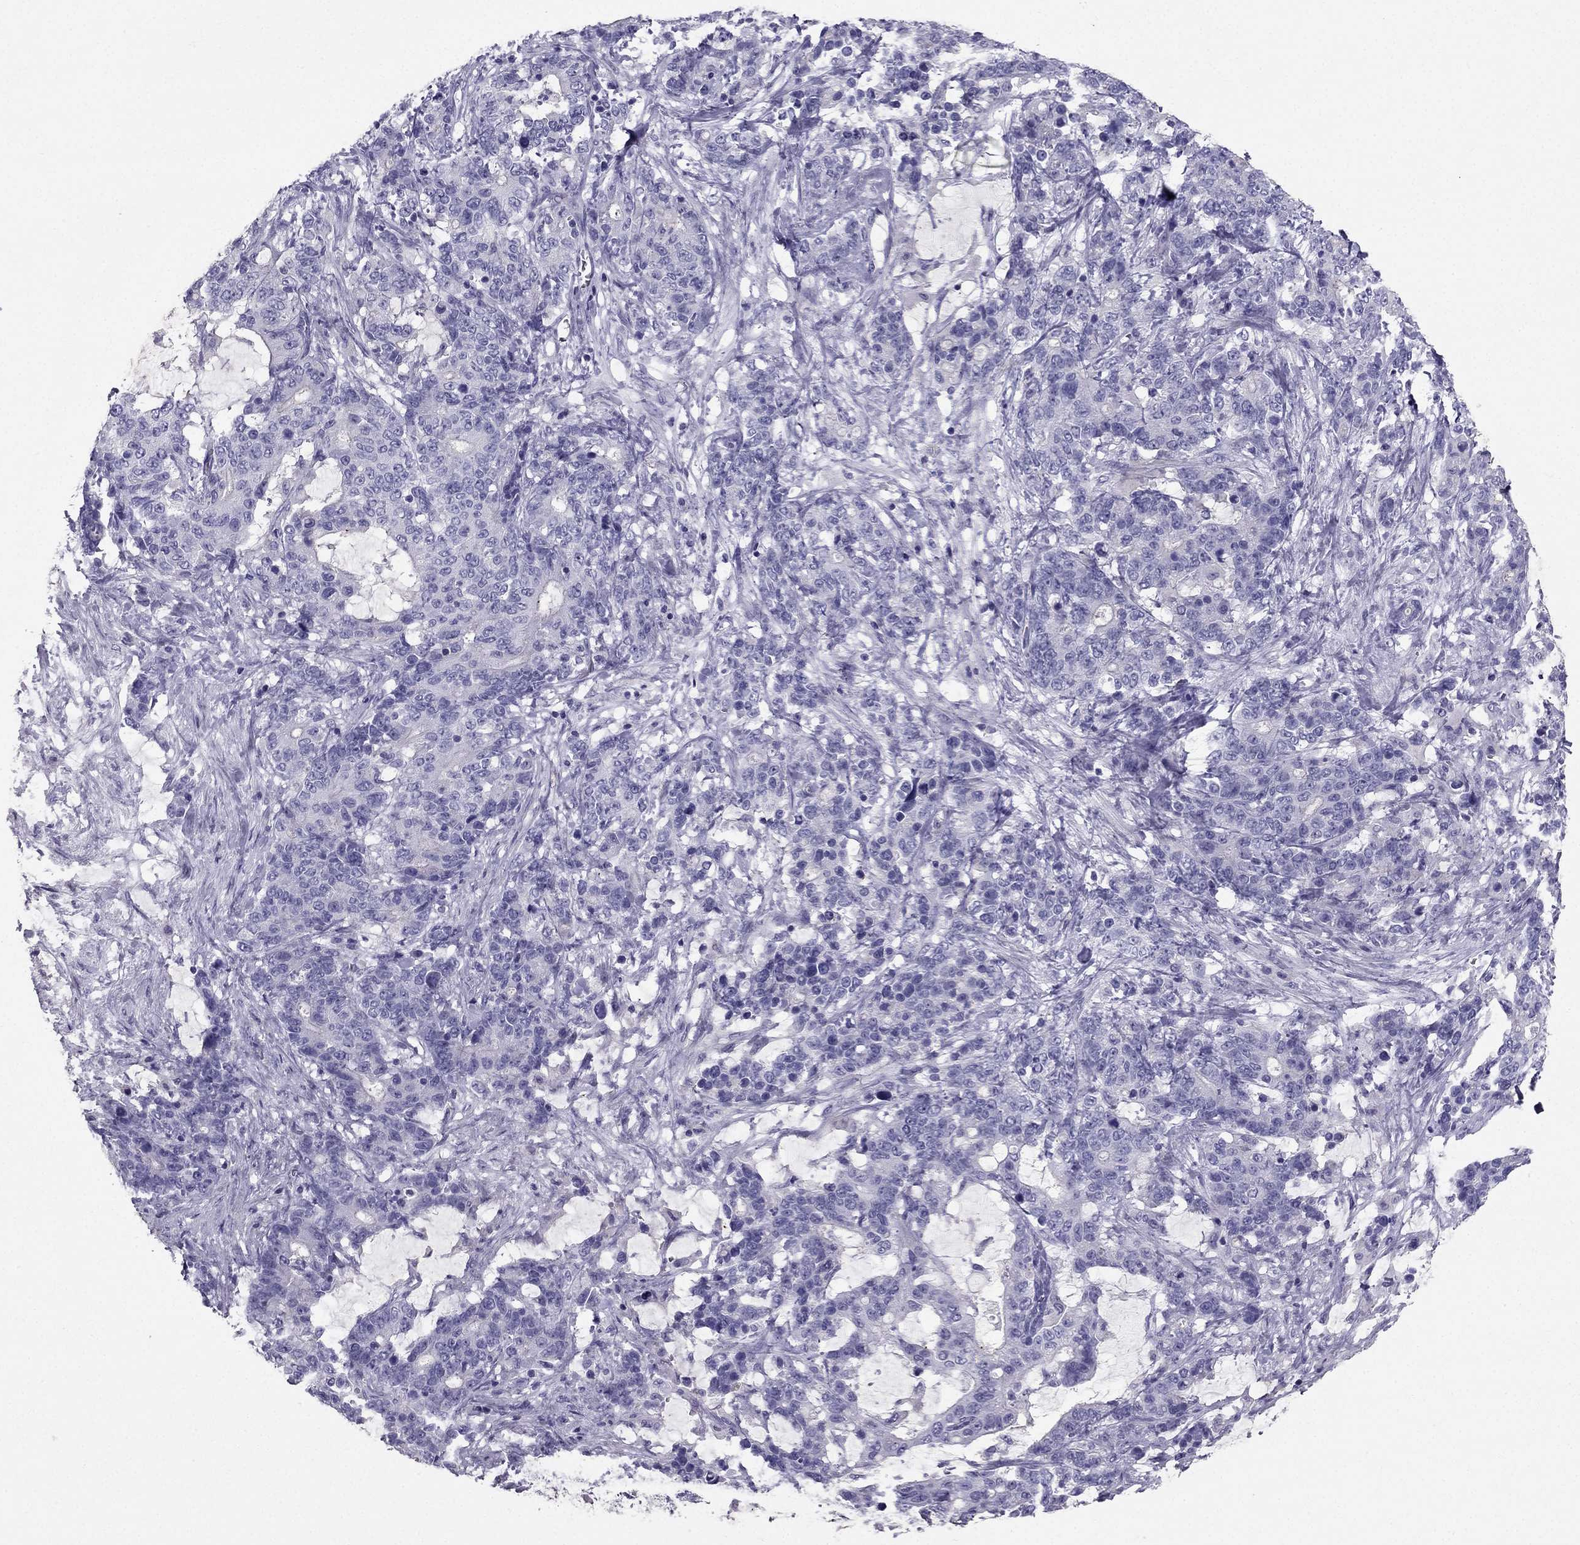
{"staining": {"intensity": "negative", "quantity": "none", "location": "none"}, "tissue": "stomach cancer", "cell_type": "Tumor cells", "image_type": "cancer", "snomed": [{"axis": "morphology", "description": "Normal tissue, NOS"}, {"axis": "morphology", "description": "Adenocarcinoma, NOS"}, {"axis": "topography", "description": "Stomach"}], "caption": "Protein analysis of adenocarcinoma (stomach) exhibits no significant positivity in tumor cells.", "gene": "LMTK3", "patient": {"sex": "female", "age": 64}}